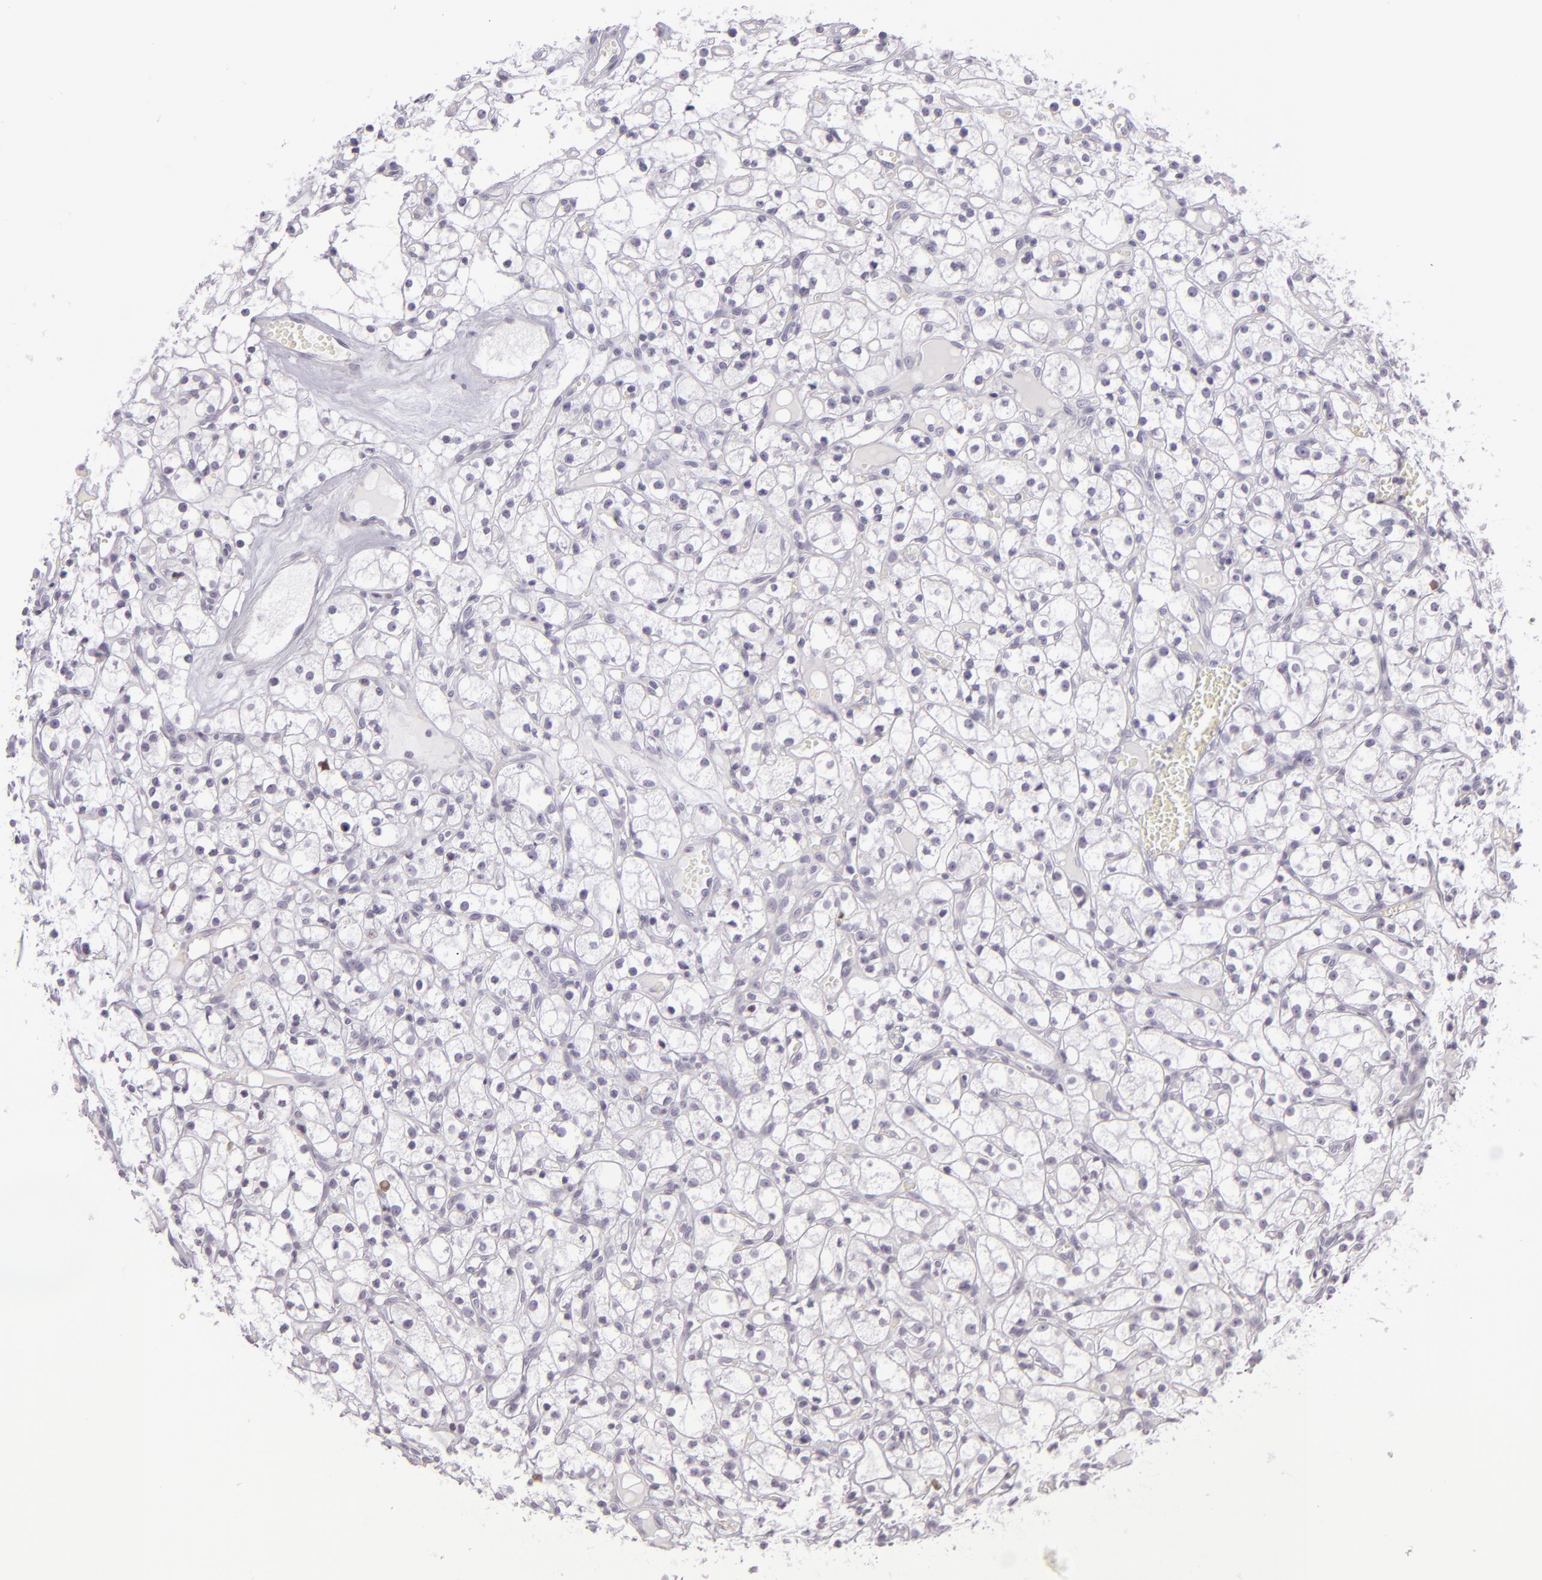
{"staining": {"intensity": "negative", "quantity": "none", "location": "none"}, "tissue": "renal cancer", "cell_type": "Tumor cells", "image_type": "cancer", "snomed": [{"axis": "morphology", "description": "Adenocarcinoma, NOS"}, {"axis": "topography", "description": "Kidney"}], "caption": "Tumor cells are negative for protein expression in human adenocarcinoma (renal). (Stains: DAB (3,3'-diaminobenzidine) immunohistochemistry with hematoxylin counter stain, Microscopy: brightfield microscopy at high magnification).", "gene": "MCM3", "patient": {"sex": "male", "age": 61}}